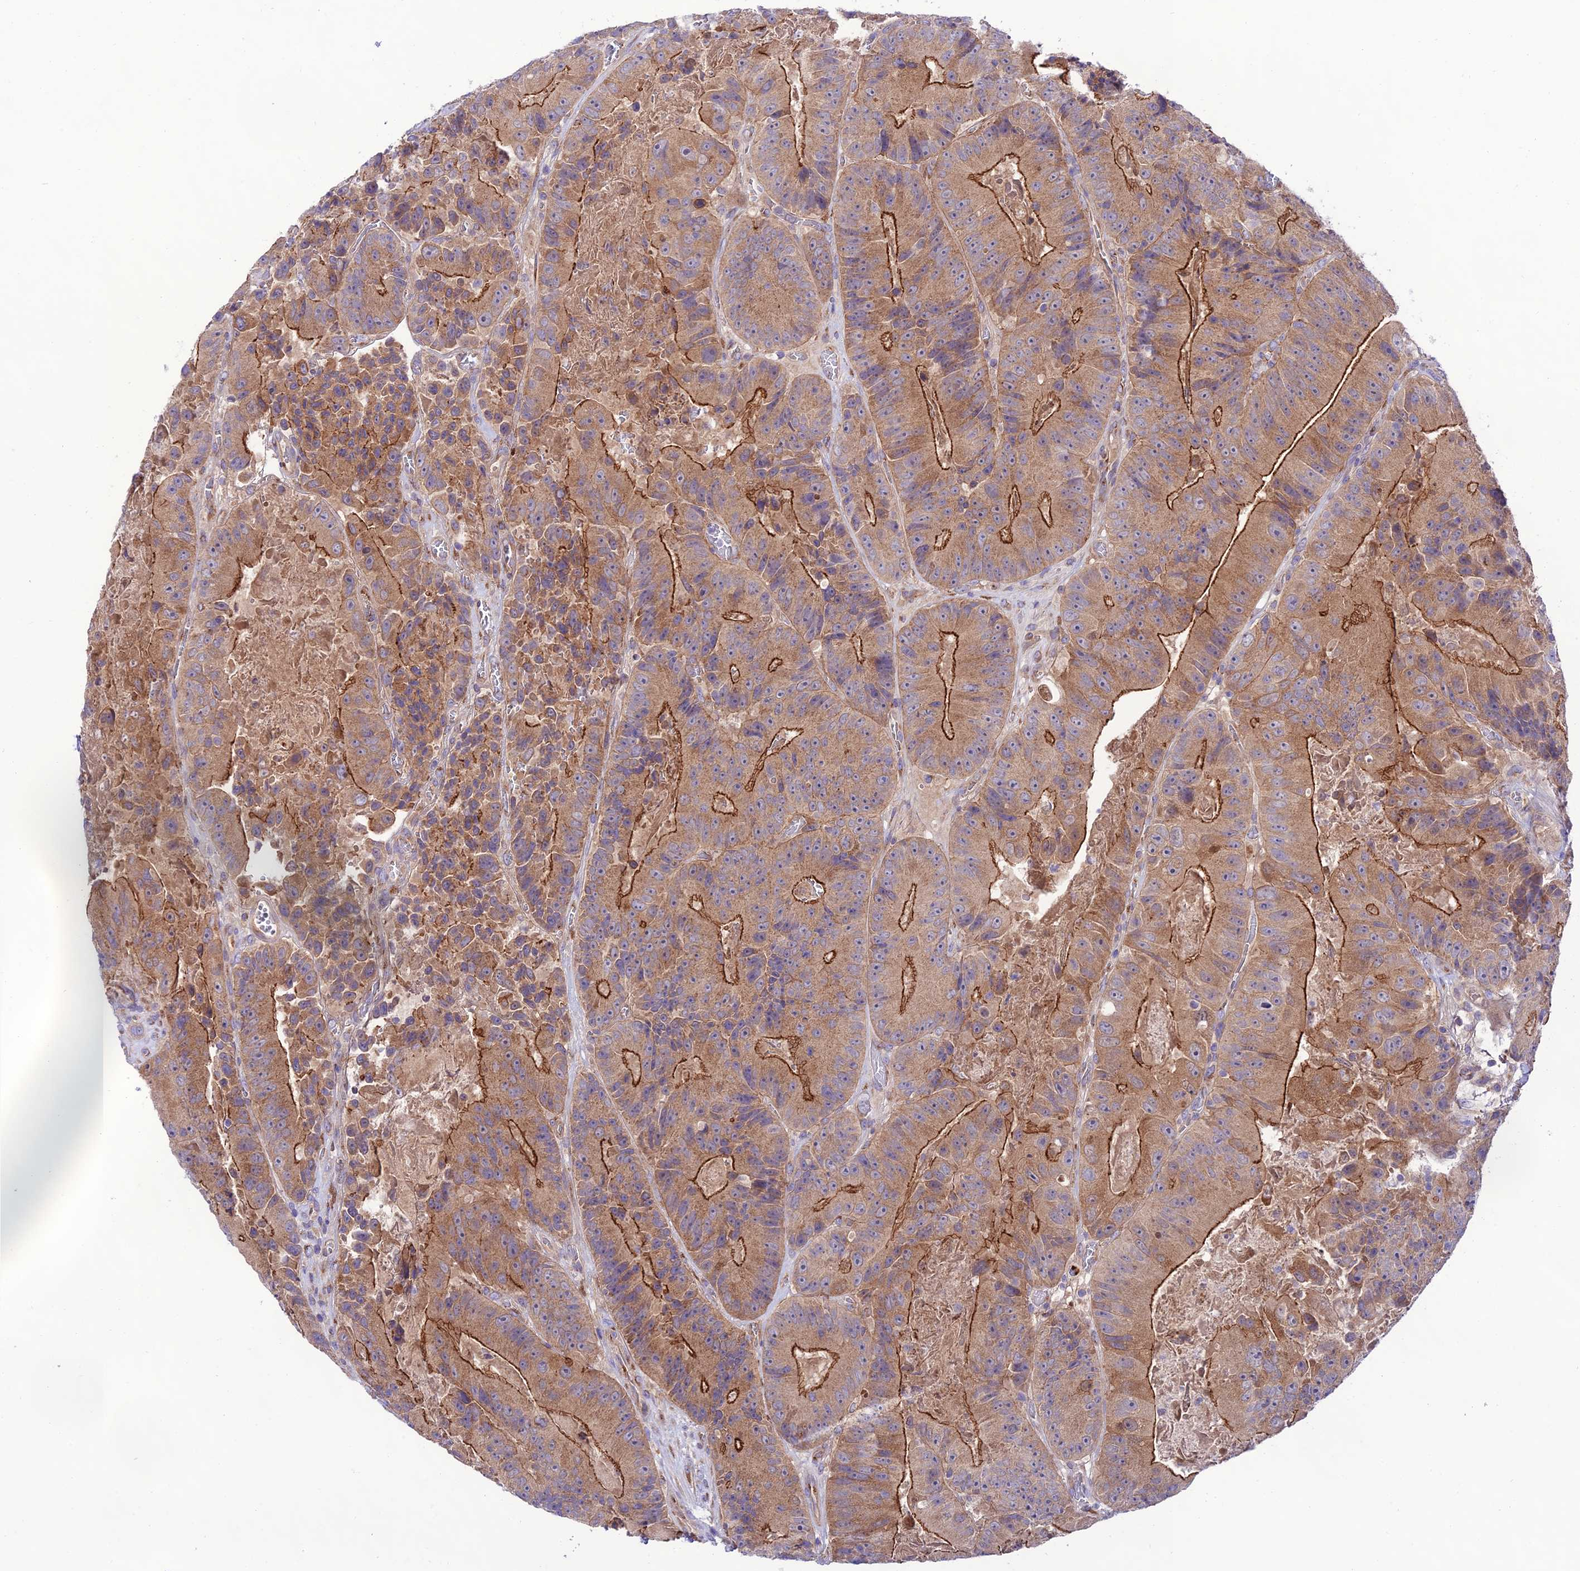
{"staining": {"intensity": "moderate", "quantity": ">75%", "location": "cytoplasmic/membranous"}, "tissue": "colorectal cancer", "cell_type": "Tumor cells", "image_type": "cancer", "snomed": [{"axis": "morphology", "description": "Adenocarcinoma, NOS"}, {"axis": "topography", "description": "Colon"}], "caption": "Protein expression analysis of human colorectal cancer (adenocarcinoma) reveals moderate cytoplasmic/membranous expression in about >75% of tumor cells. The staining was performed using DAB (3,3'-diaminobenzidine) to visualize the protein expression in brown, while the nuclei were stained in blue with hematoxylin (Magnification: 20x).", "gene": "LACTB2", "patient": {"sex": "female", "age": 86}}